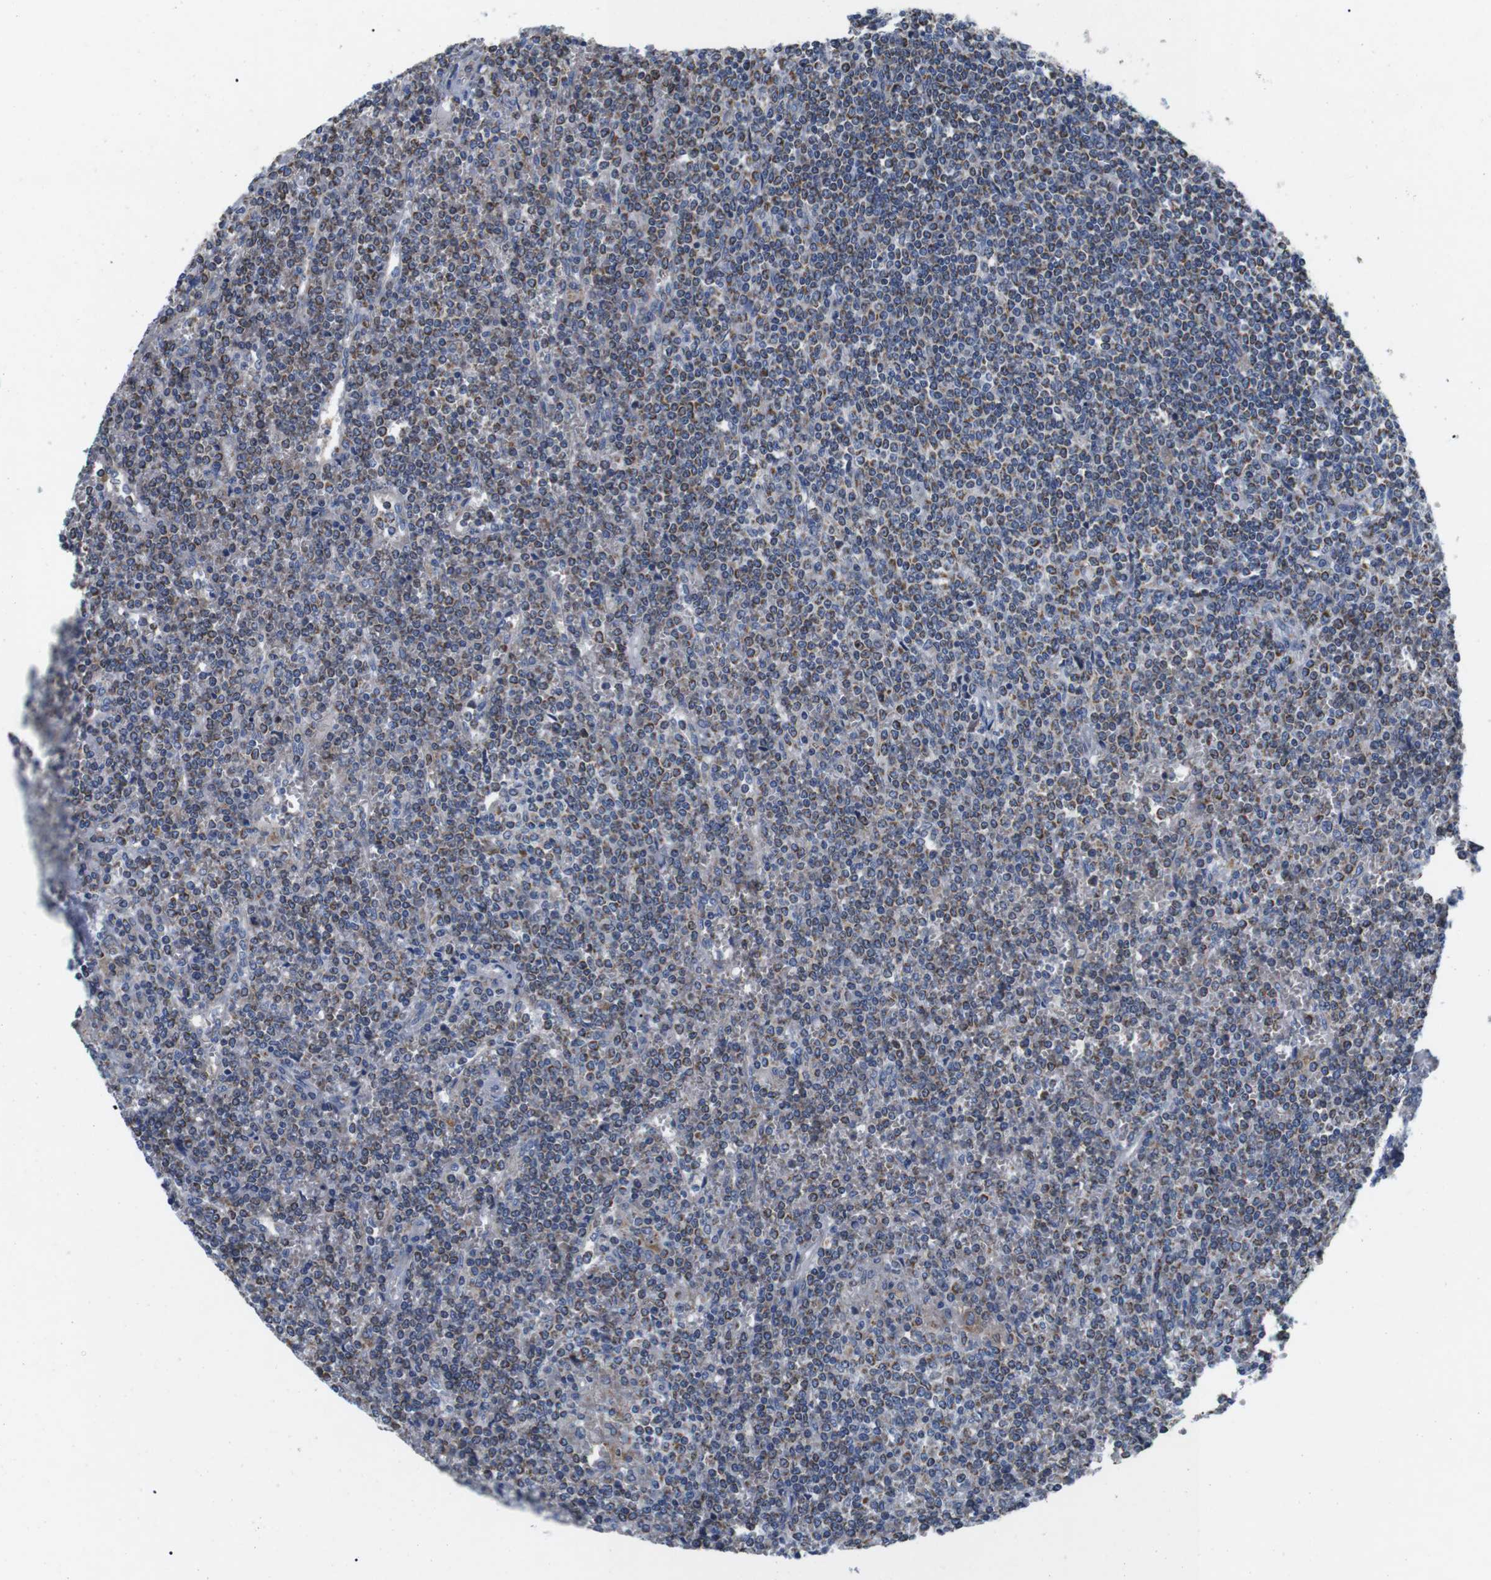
{"staining": {"intensity": "moderate", "quantity": ">75%", "location": "cytoplasmic/membranous"}, "tissue": "lymphoma", "cell_type": "Tumor cells", "image_type": "cancer", "snomed": [{"axis": "morphology", "description": "Malignant lymphoma, non-Hodgkin's type, Low grade"}, {"axis": "topography", "description": "Spleen"}], "caption": "IHC image of low-grade malignant lymphoma, non-Hodgkin's type stained for a protein (brown), which demonstrates medium levels of moderate cytoplasmic/membranous expression in approximately >75% of tumor cells.", "gene": "F2RL1", "patient": {"sex": "female", "age": 19}}